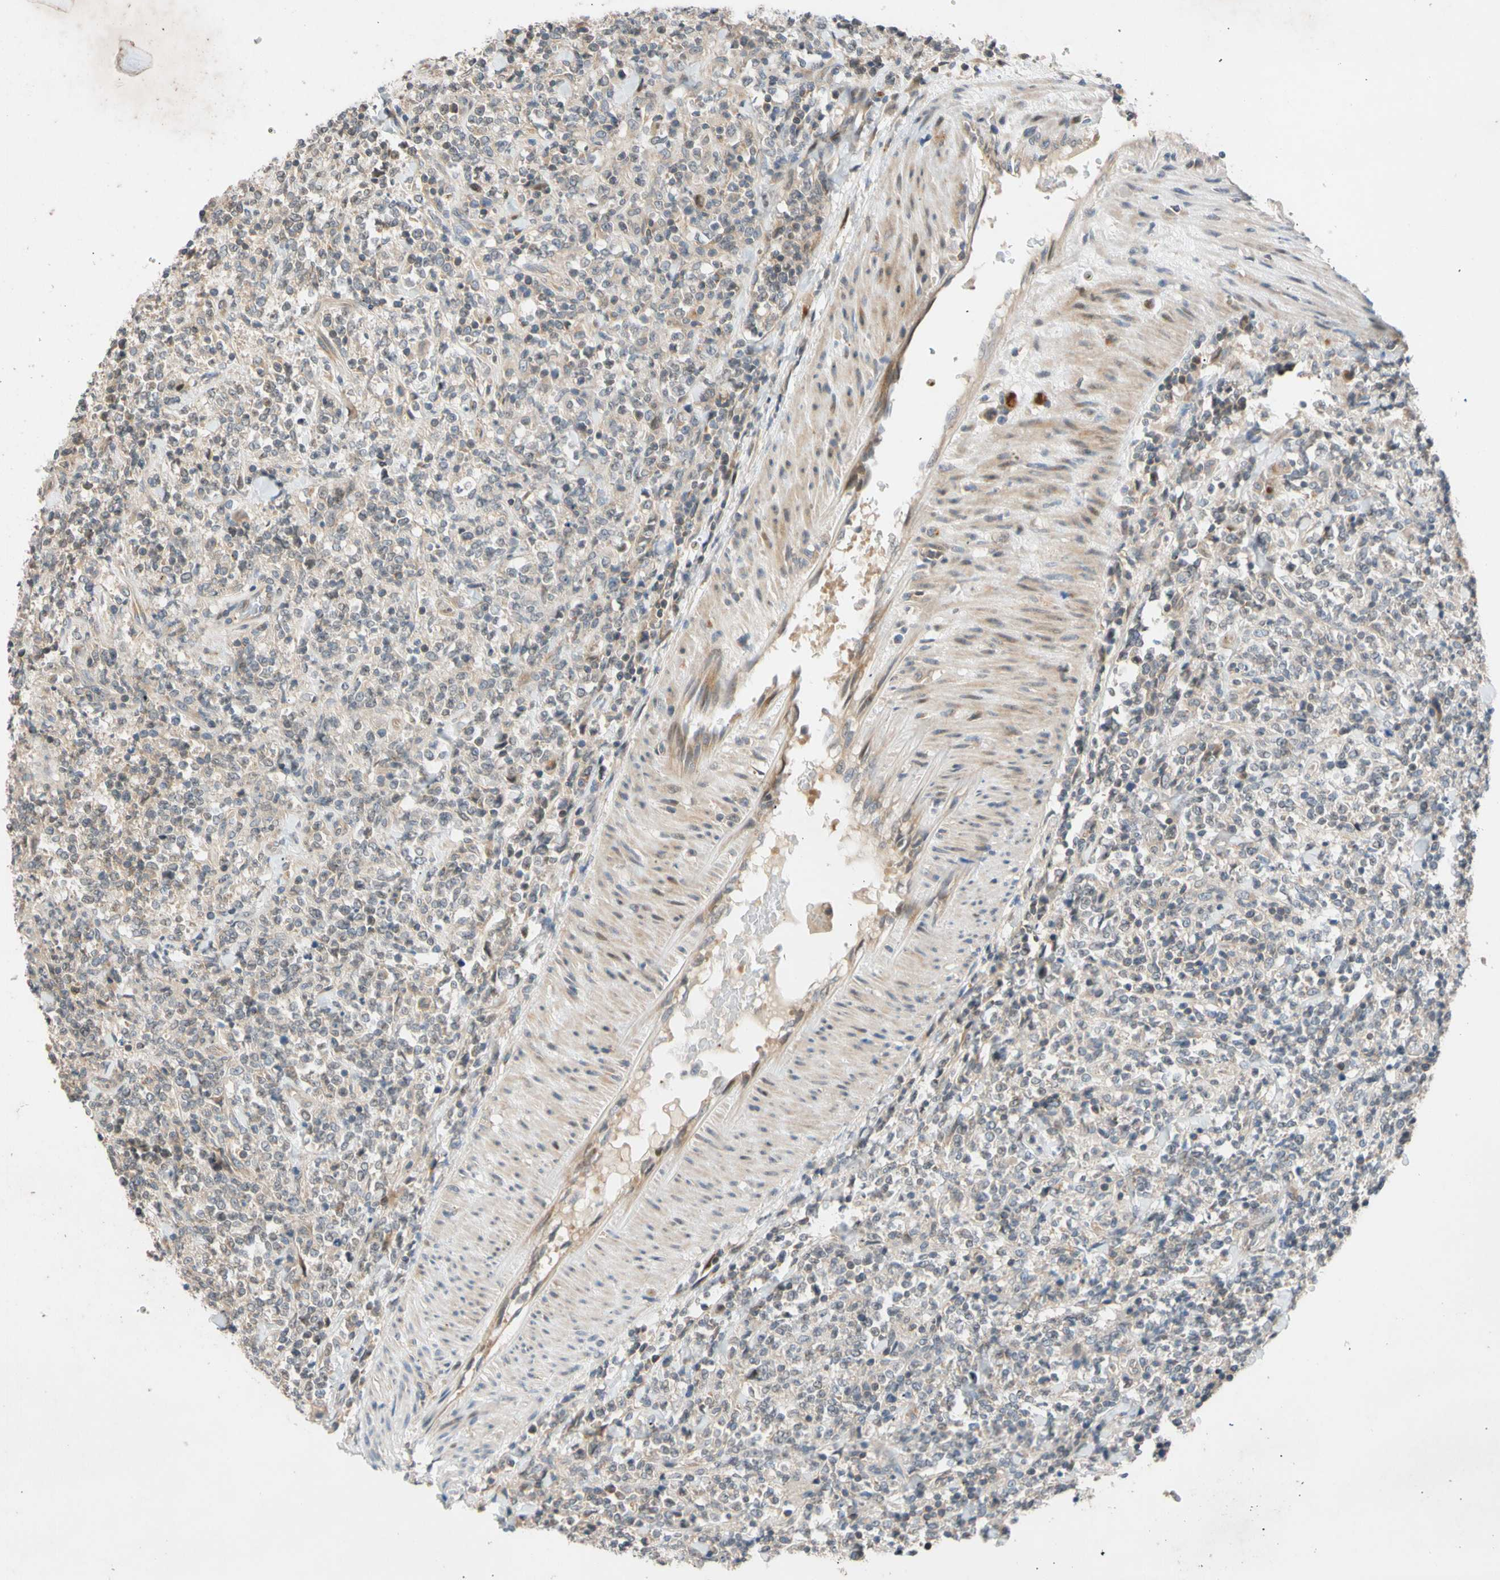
{"staining": {"intensity": "negative", "quantity": "none", "location": "none"}, "tissue": "lymphoma", "cell_type": "Tumor cells", "image_type": "cancer", "snomed": [{"axis": "morphology", "description": "Malignant lymphoma, non-Hodgkin's type, High grade"}, {"axis": "topography", "description": "Soft tissue"}], "caption": "This image is of high-grade malignant lymphoma, non-Hodgkin's type stained with immunohistochemistry (IHC) to label a protein in brown with the nuclei are counter-stained blue. There is no positivity in tumor cells.", "gene": "CNST", "patient": {"sex": "male", "age": 18}}